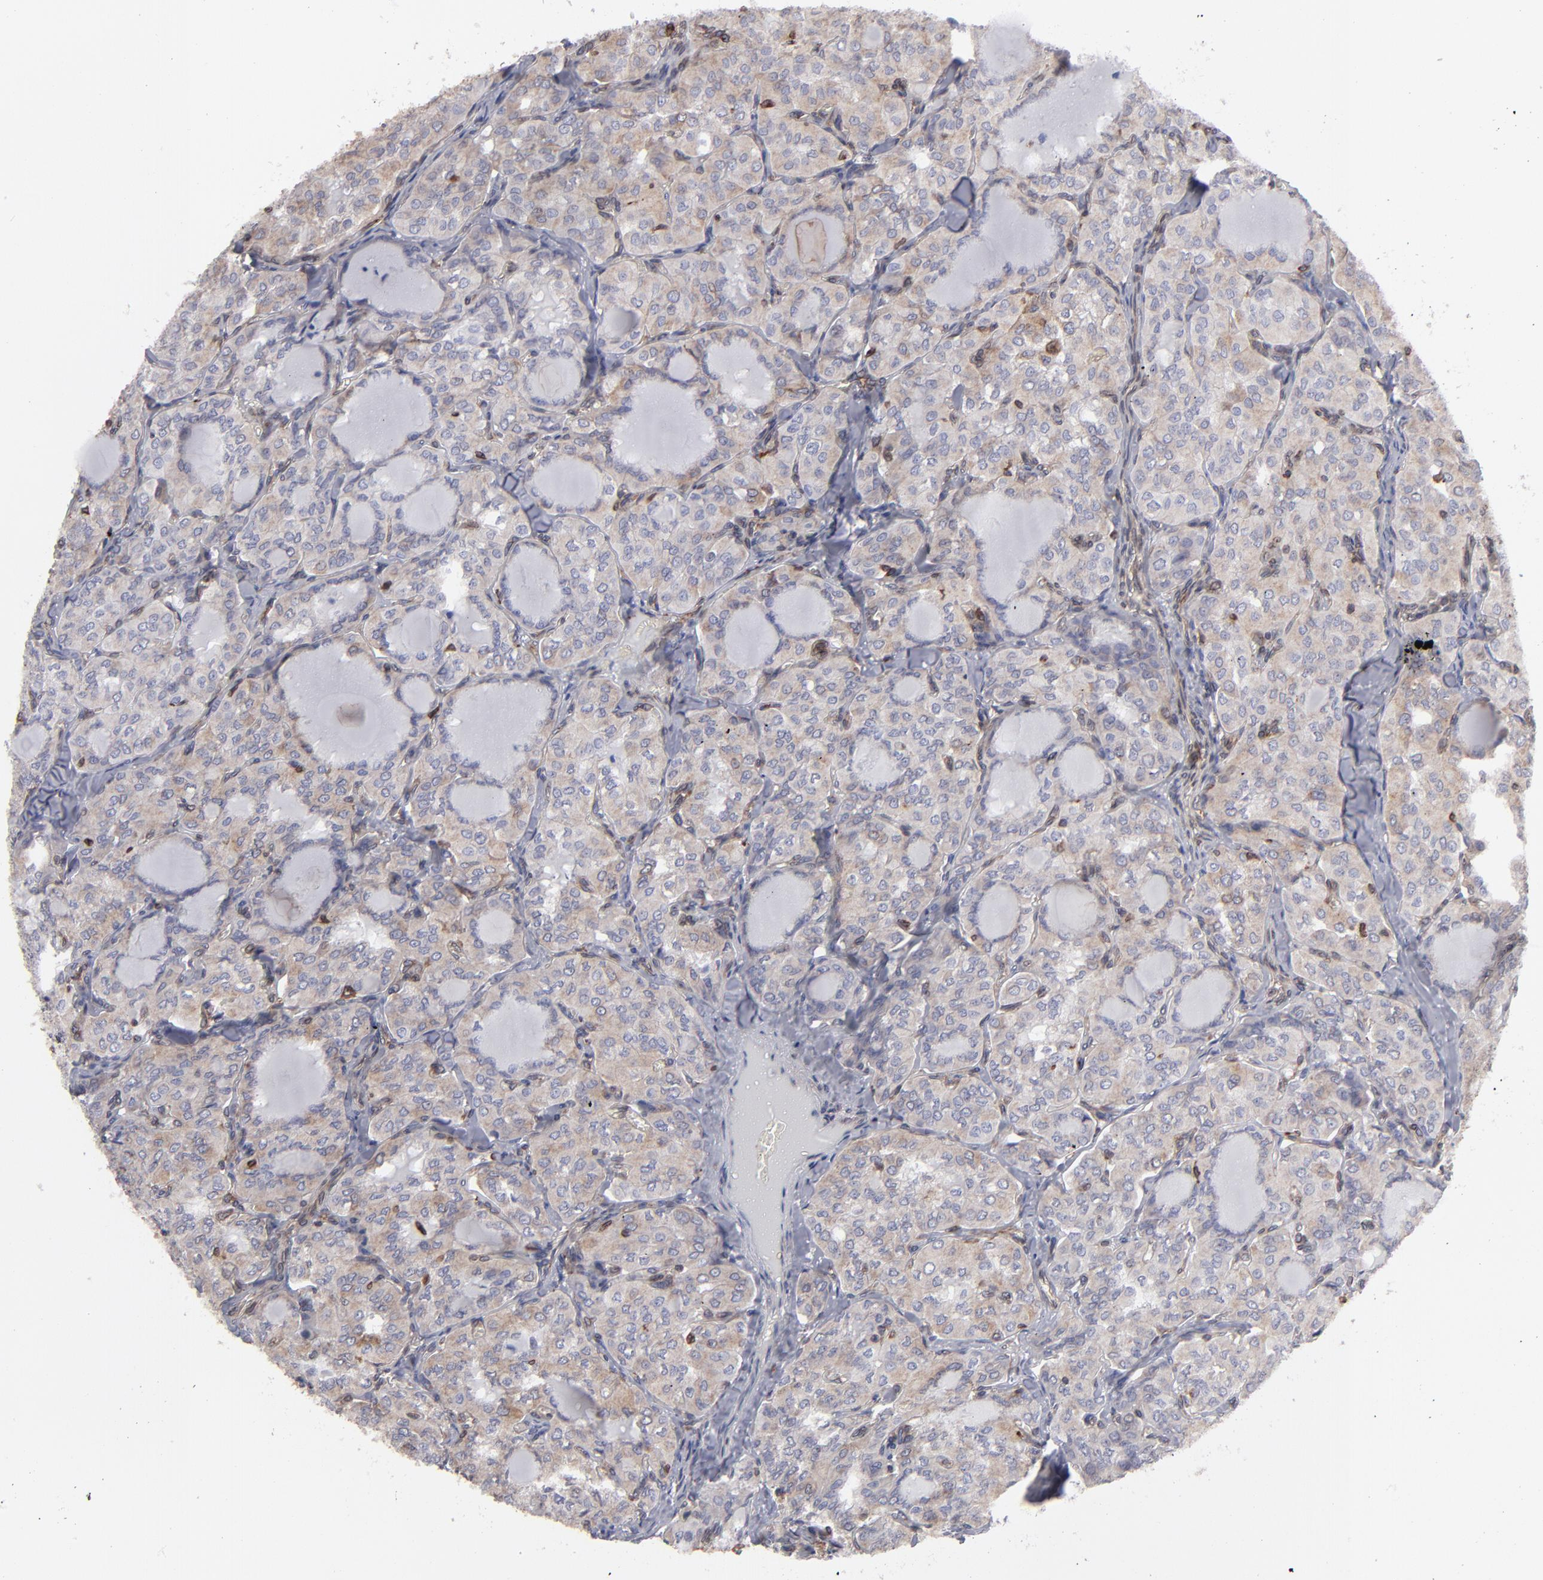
{"staining": {"intensity": "weak", "quantity": ">75%", "location": "cytoplasmic/membranous"}, "tissue": "thyroid cancer", "cell_type": "Tumor cells", "image_type": "cancer", "snomed": [{"axis": "morphology", "description": "Papillary adenocarcinoma, NOS"}, {"axis": "topography", "description": "Thyroid gland"}], "caption": "Protein staining of thyroid cancer tissue shows weak cytoplasmic/membranous expression in approximately >75% of tumor cells. (IHC, brightfield microscopy, high magnification).", "gene": "TMX1", "patient": {"sex": "male", "age": 20}}